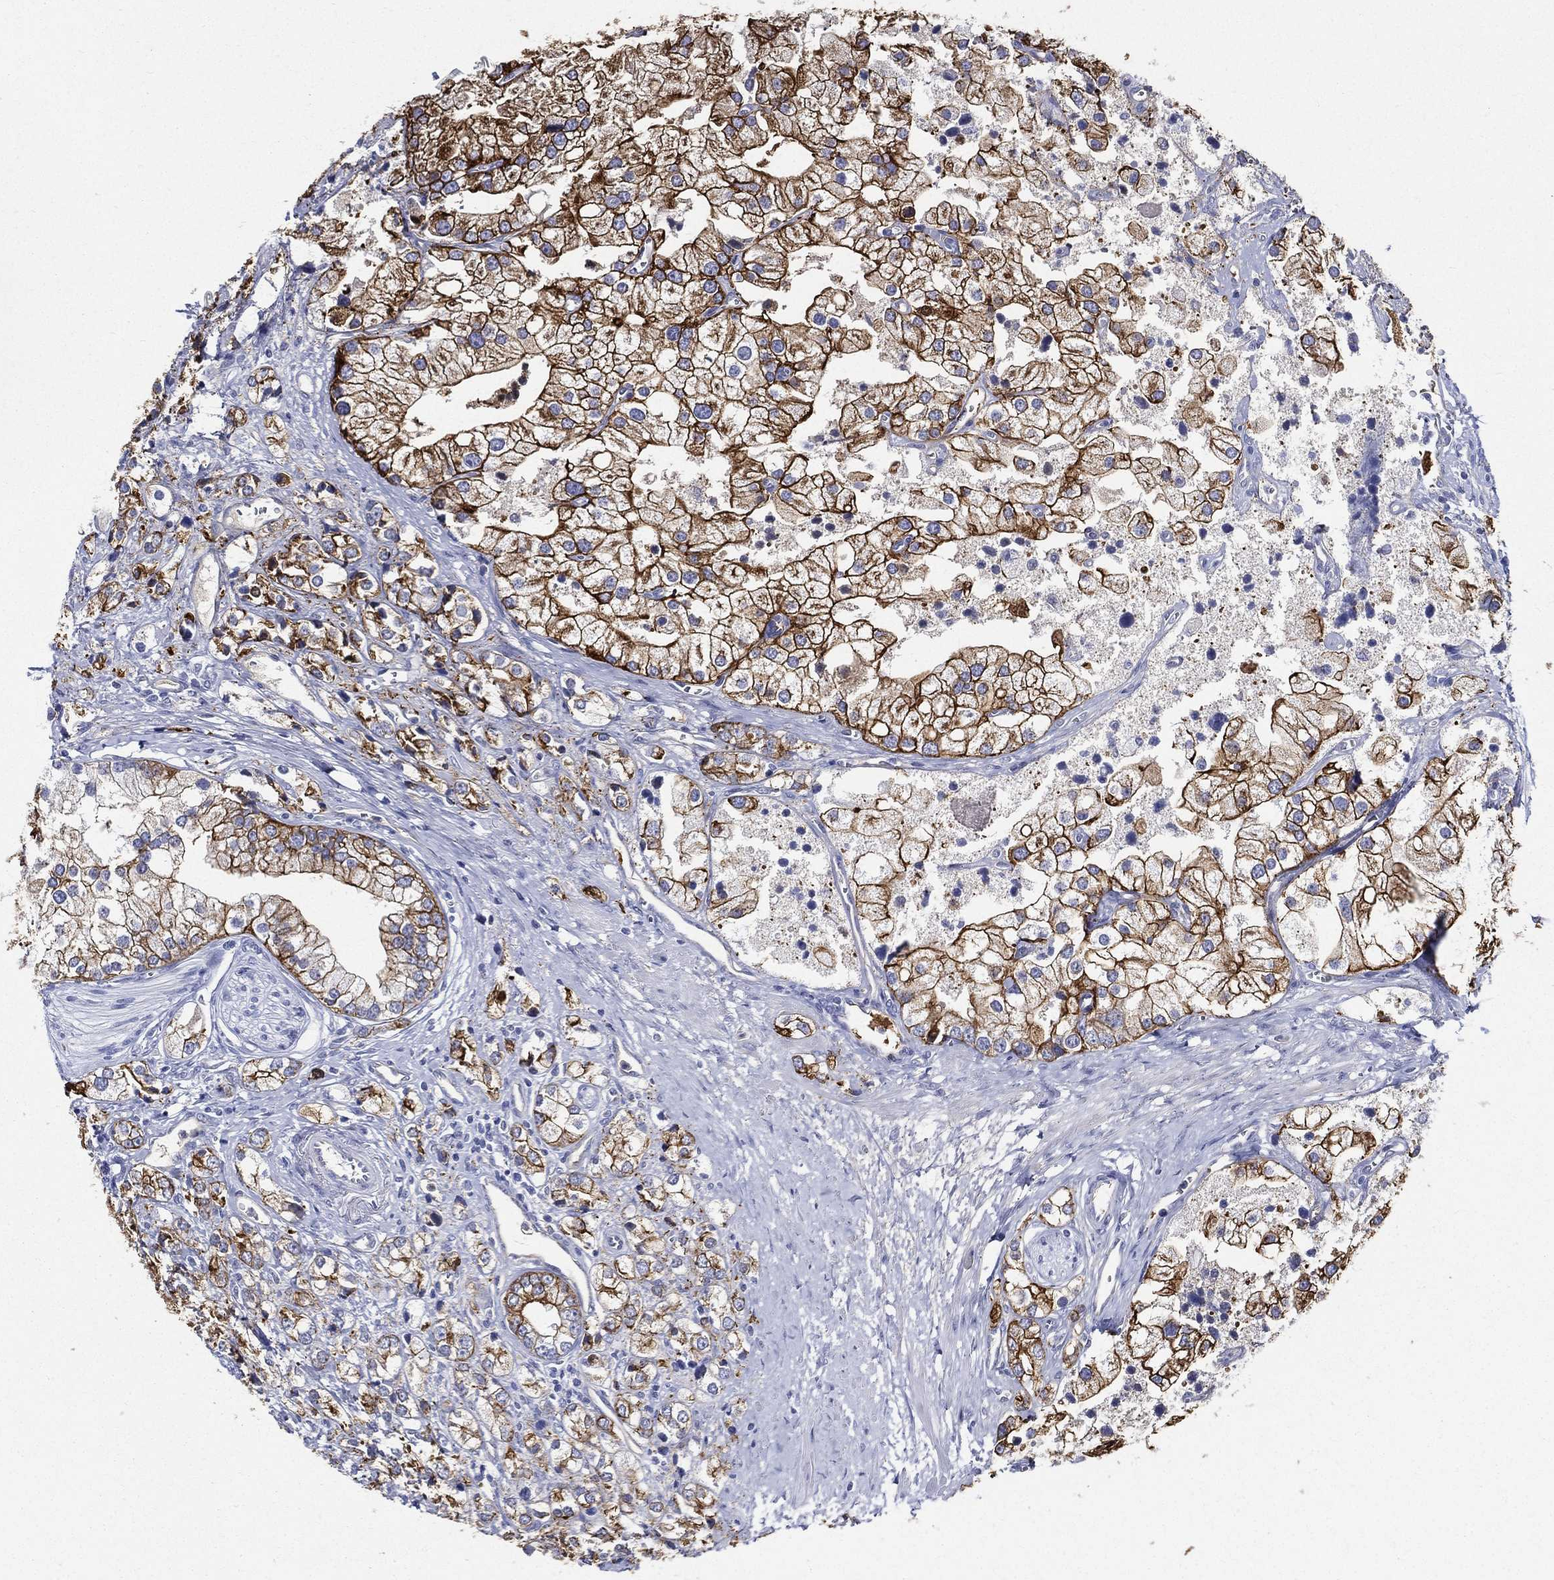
{"staining": {"intensity": "strong", "quantity": "25%-75%", "location": "cytoplasmic/membranous"}, "tissue": "prostate cancer", "cell_type": "Tumor cells", "image_type": "cancer", "snomed": [{"axis": "morphology", "description": "Adenocarcinoma, NOS"}, {"axis": "topography", "description": "Prostate and seminal vesicle, NOS"}, {"axis": "topography", "description": "Prostate"}], "caption": "The photomicrograph shows immunohistochemical staining of prostate cancer. There is strong cytoplasmic/membranous staining is appreciated in approximately 25%-75% of tumor cells.", "gene": "NEDD9", "patient": {"sex": "male", "age": 79}}